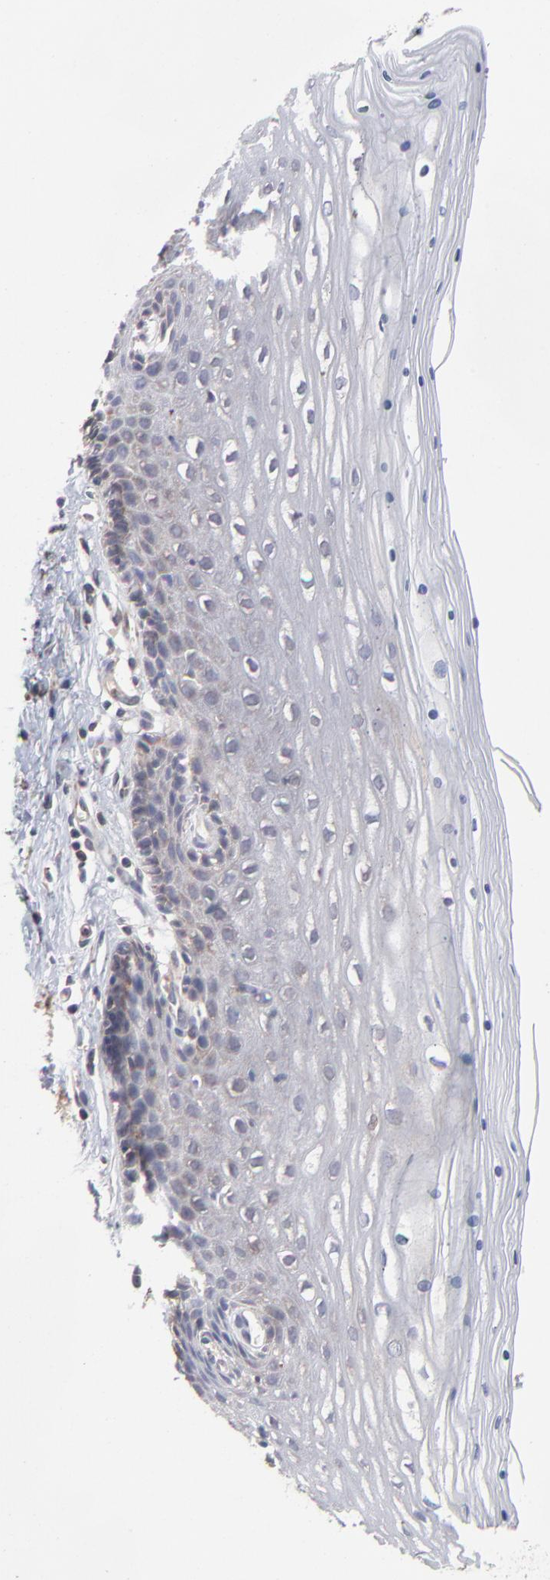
{"staining": {"intensity": "weak", "quantity": "<25%", "location": "cytoplasmic/membranous"}, "tissue": "cervix", "cell_type": "Glandular cells", "image_type": "normal", "snomed": [{"axis": "morphology", "description": "Normal tissue, NOS"}, {"axis": "topography", "description": "Cervix"}], "caption": "High power microscopy image of an immunohistochemistry micrograph of normal cervix, revealing no significant expression in glandular cells. (Stains: DAB immunohistochemistry (IHC) with hematoxylin counter stain, Microscopy: brightfield microscopy at high magnification).", "gene": "NFKBIA", "patient": {"sex": "female", "age": 39}}